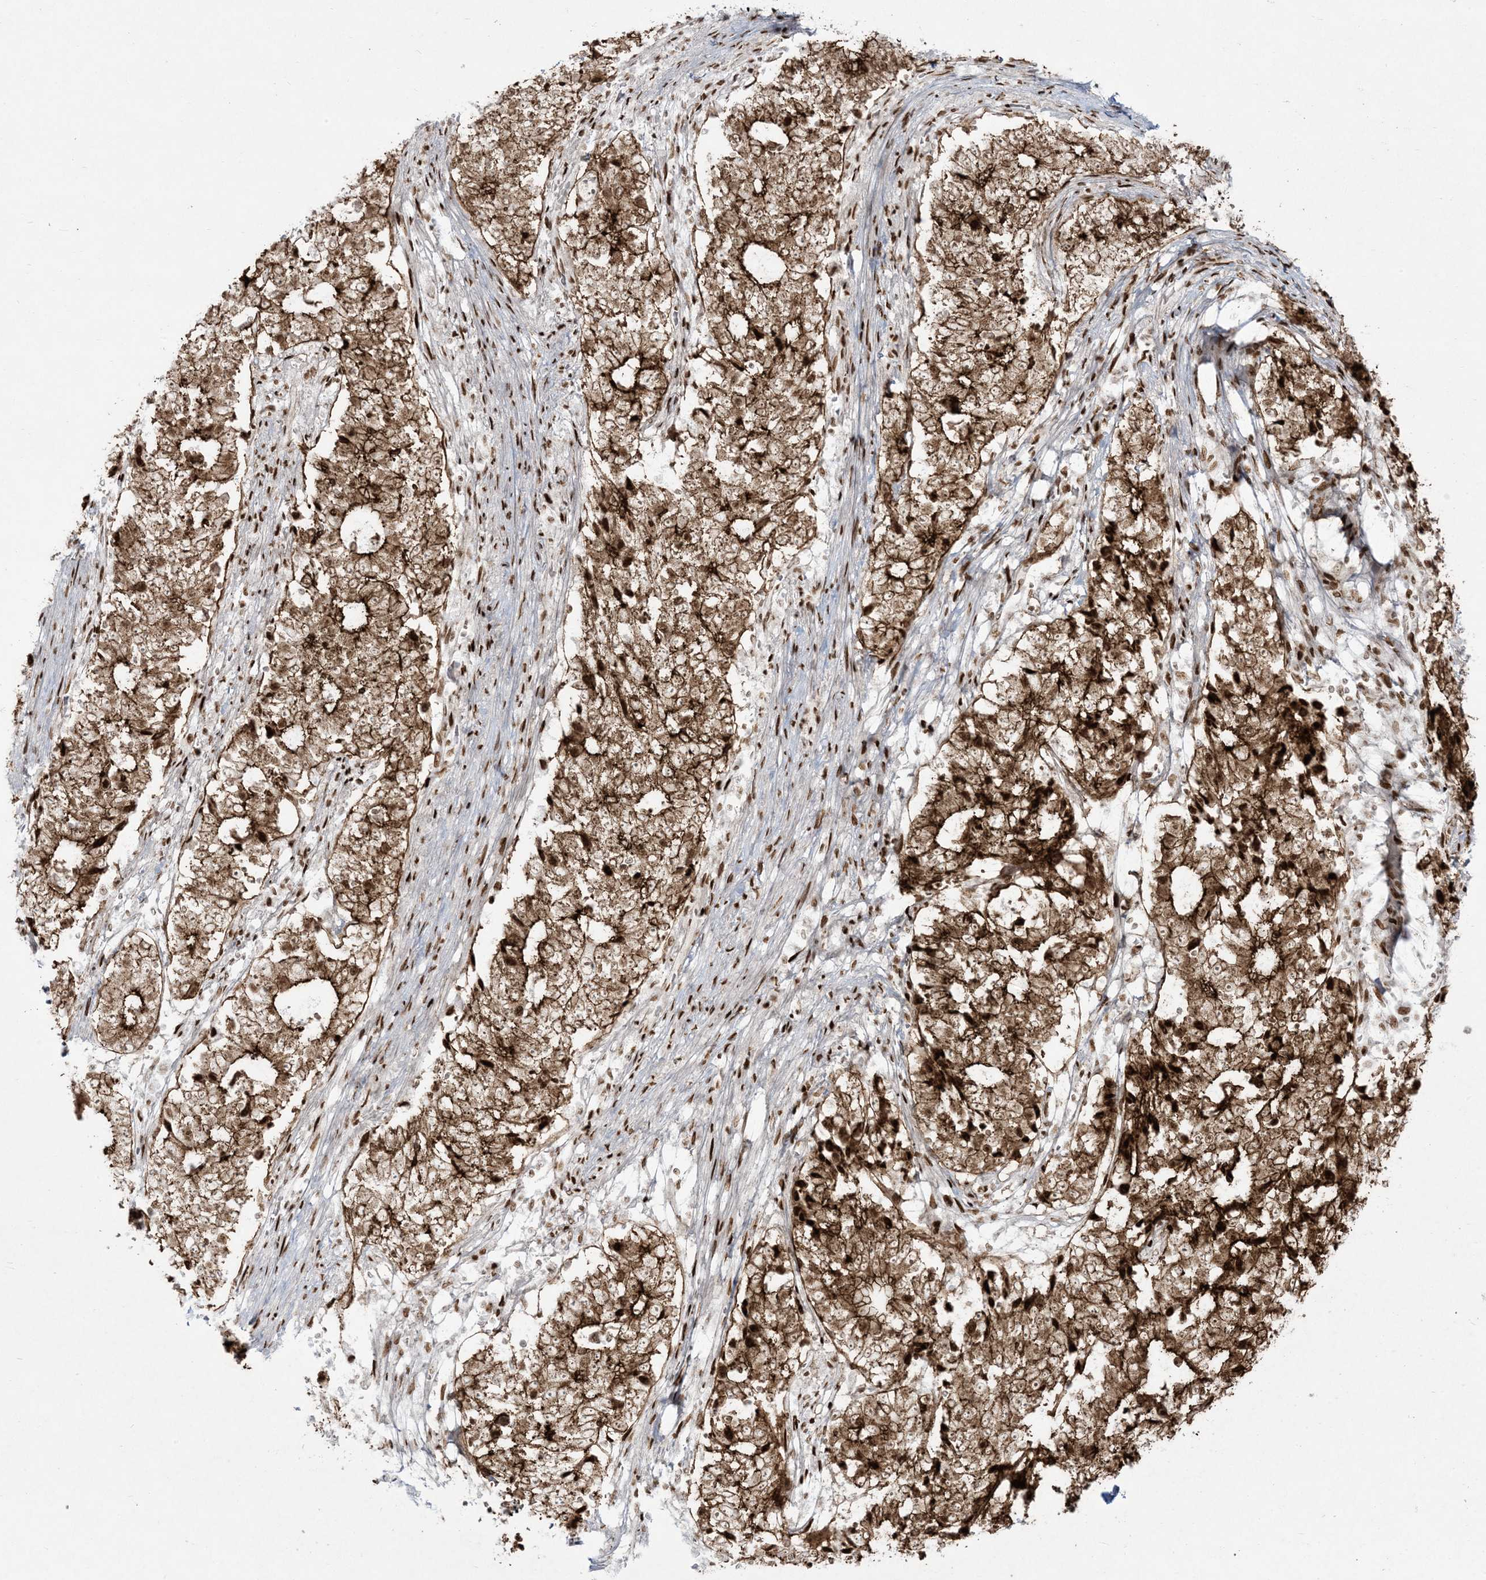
{"staining": {"intensity": "strong", "quantity": ">75%", "location": "cytoplasmic/membranous,nuclear"}, "tissue": "stomach cancer", "cell_type": "Tumor cells", "image_type": "cancer", "snomed": [{"axis": "morphology", "description": "Adenocarcinoma, NOS"}, {"axis": "topography", "description": "Stomach"}], "caption": "Tumor cells exhibit high levels of strong cytoplasmic/membranous and nuclear positivity in approximately >75% of cells in stomach adenocarcinoma. (Brightfield microscopy of DAB IHC at high magnification).", "gene": "RBM10", "patient": {"sex": "male", "age": 59}}